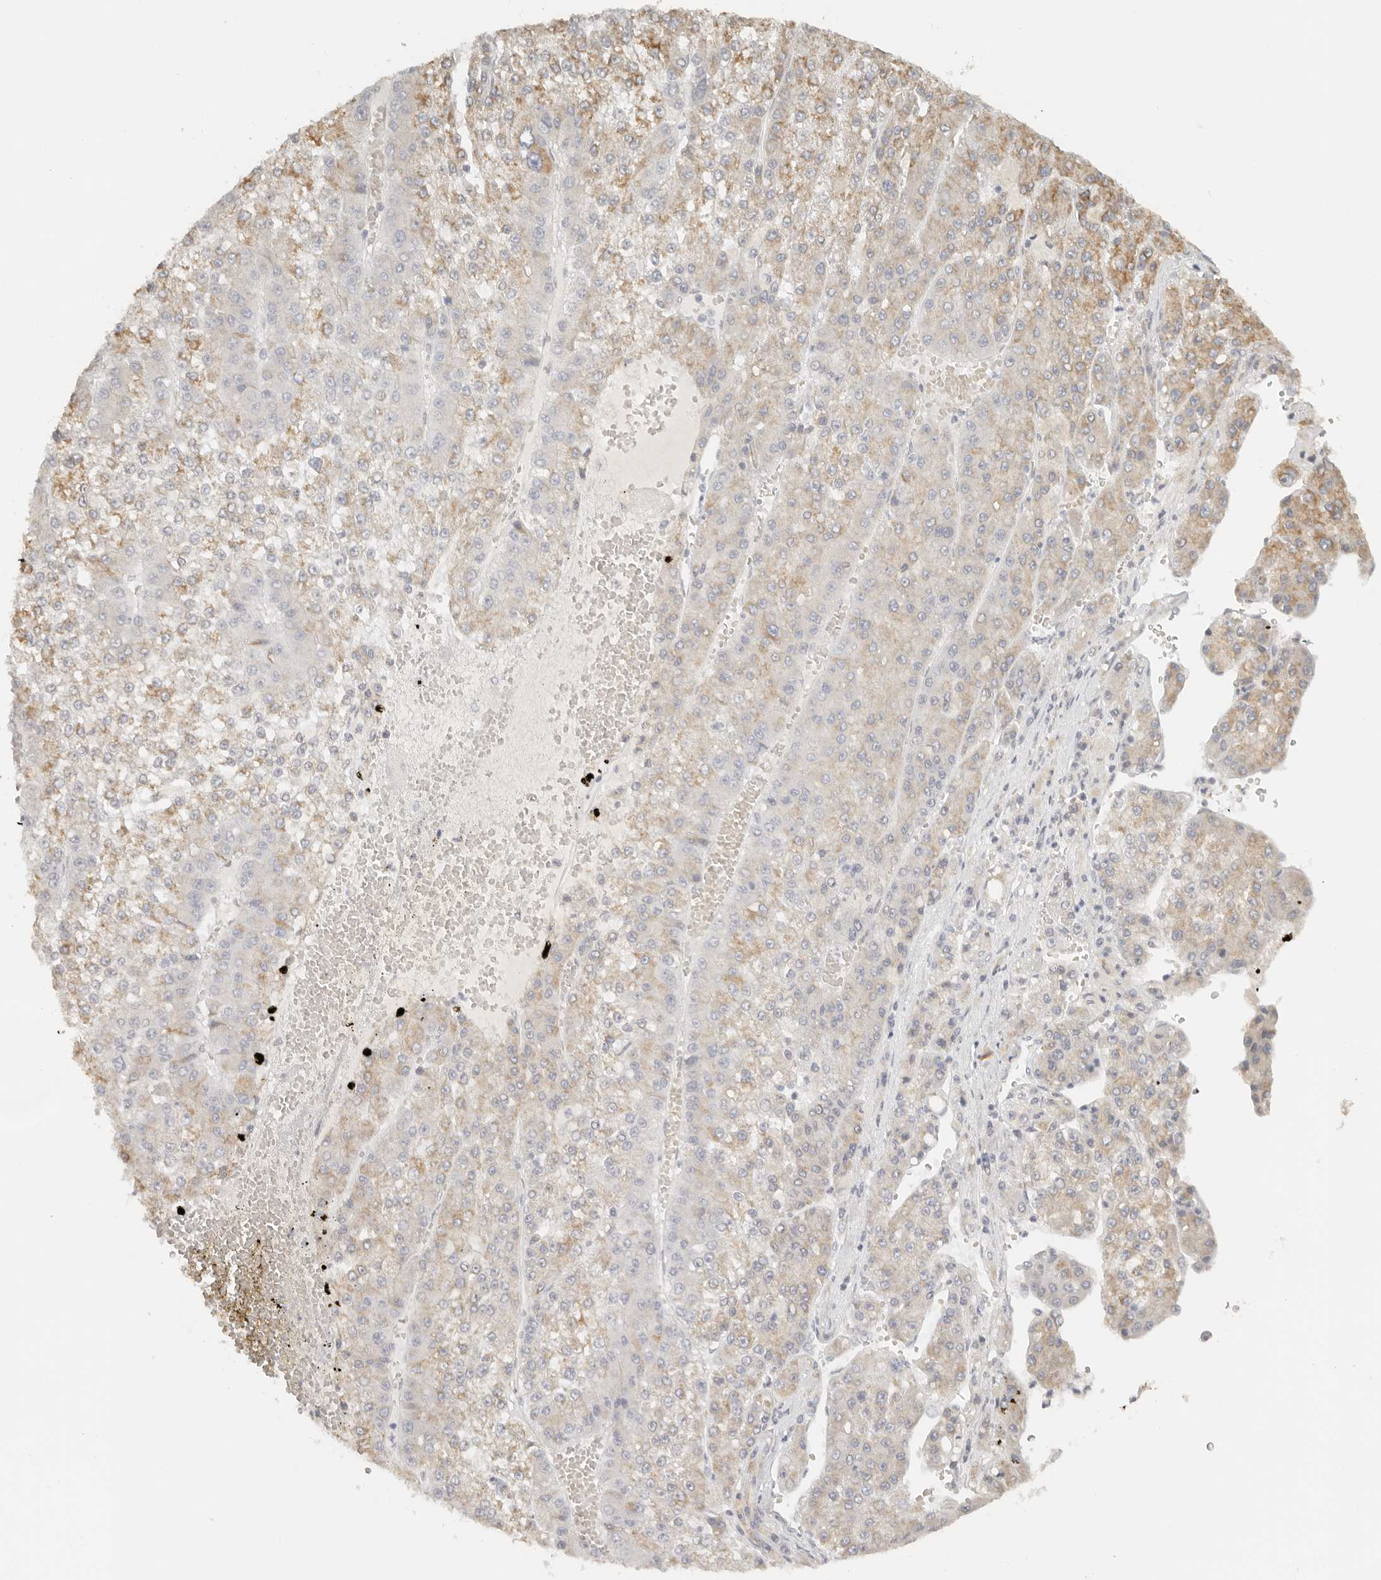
{"staining": {"intensity": "moderate", "quantity": "25%-75%", "location": "cytoplasmic/membranous"}, "tissue": "liver cancer", "cell_type": "Tumor cells", "image_type": "cancer", "snomed": [{"axis": "morphology", "description": "Carcinoma, Hepatocellular, NOS"}, {"axis": "topography", "description": "Liver"}], "caption": "This photomicrograph exhibits liver cancer stained with IHC to label a protein in brown. The cytoplasmic/membranous of tumor cells show moderate positivity for the protein. Nuclei are counter-stained blue.", "gene": "KDF1", "patient": {"sex": "female", "age": 73}}